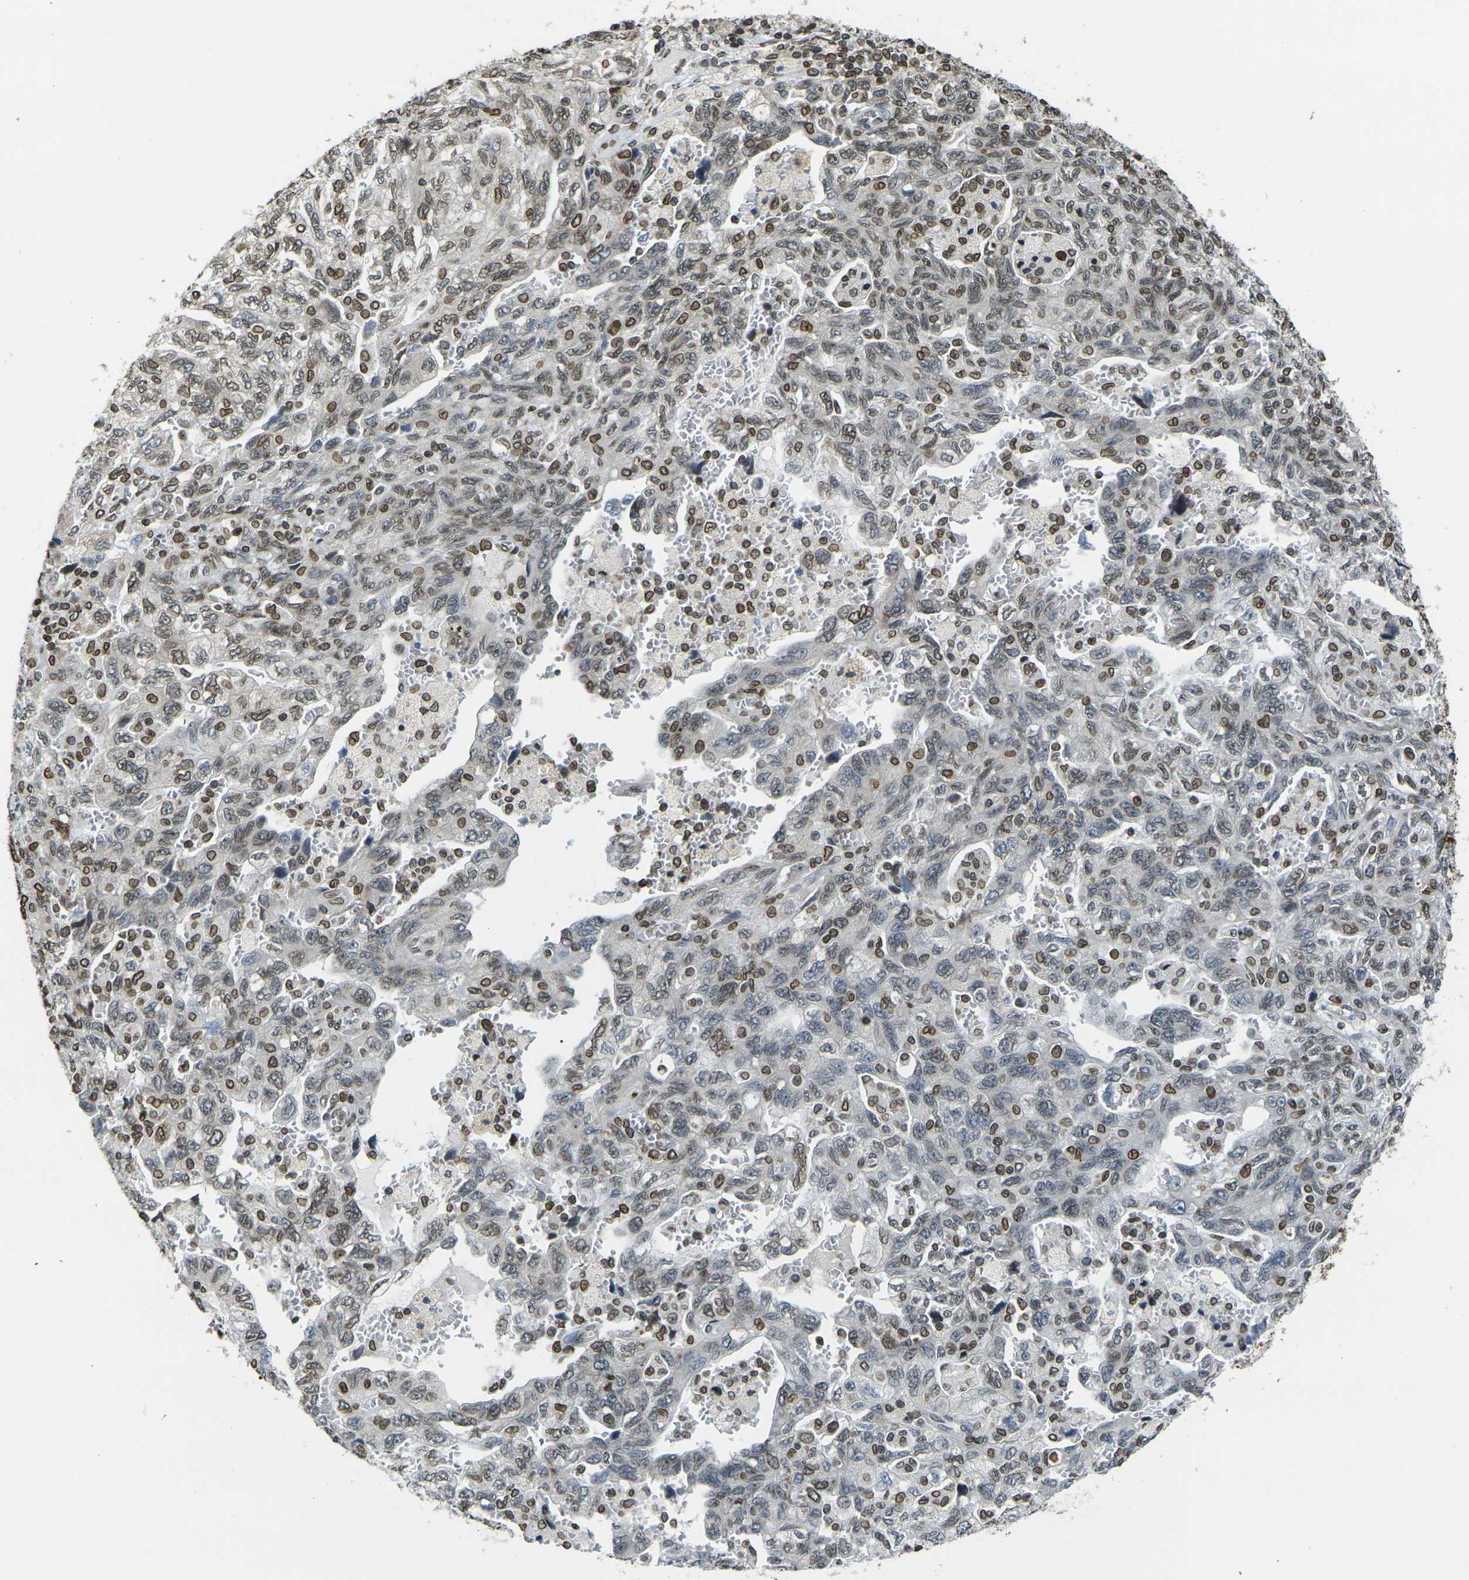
{"staining": {"intensity": "moderate", "quantity": "25%-75%", "location": "cytoplasmic/membranous,nuclear"}, "tissue": "ovarian cancer", "cell_type": "Tumor cells", "image_type": "cancer", "snomed": [{"axis": "morphology", "description": "Carcinoma, NOS"}, {"axis": "morphology", "description": "Cystadenocarcinoma, serous, NOS"}, {"axis": "topography", "description": "Ovary"}], "caption": "Immunohistochemistry (IHC) (DAB (3,3'-diaminobenzidine)) staining of ovarian serous cystadenocarcinoma displays moderate cytoplasmic/membranous and nuclear protein expression in approximately 25%-75% of tumor cells.", "gene": "BRDT", "patient": {"sex": "female", "age": 69}}